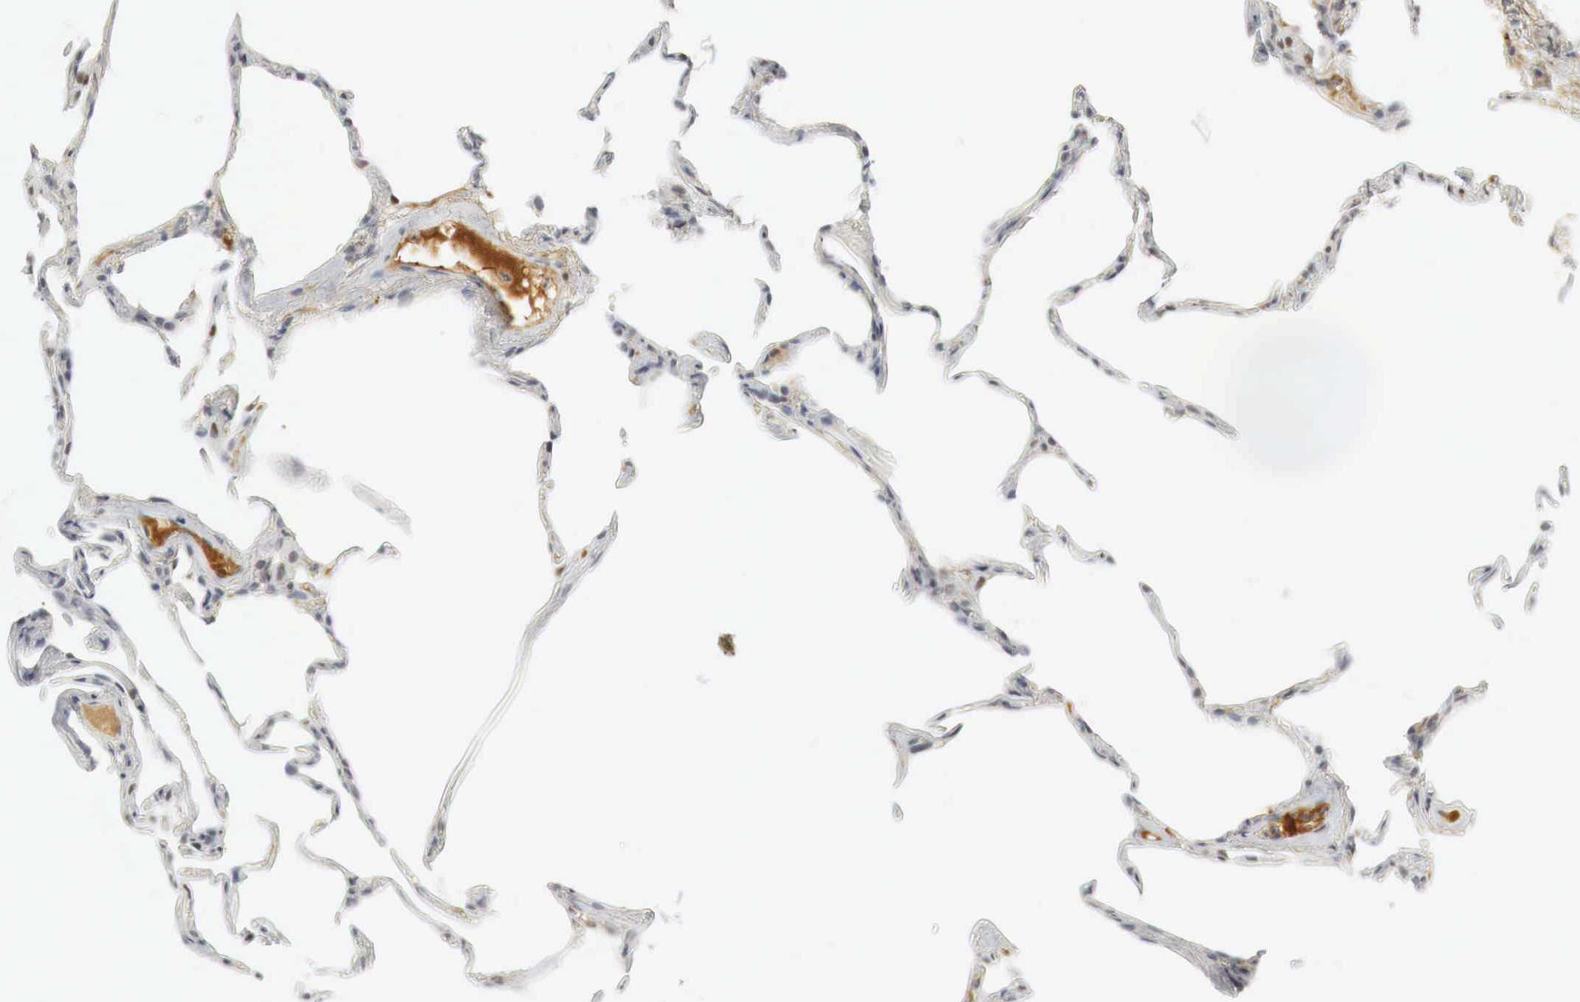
{"staining": {"intensity": "moderate", "quantity": "<25%", "location": "nuclear"}, "tissue": "lung", "cell_type": "Alveolar cells", "image_type": "normal", "snomed": [{"axis": "morphology", "description": "Normal tissue, NOS"}, {"axis": "topography", "description": "Lung"}], "caption": "Protein expression analysis of benign lung displays moderate nuclear staining in approximately <25% of alveolar cells. The protein is stained brown, and the nuclei are stained in blue (DAB IHC with brightfield microscopy, high magnification).", "gene": "MYC", "patient": {"sex": "female", "age": 75}}